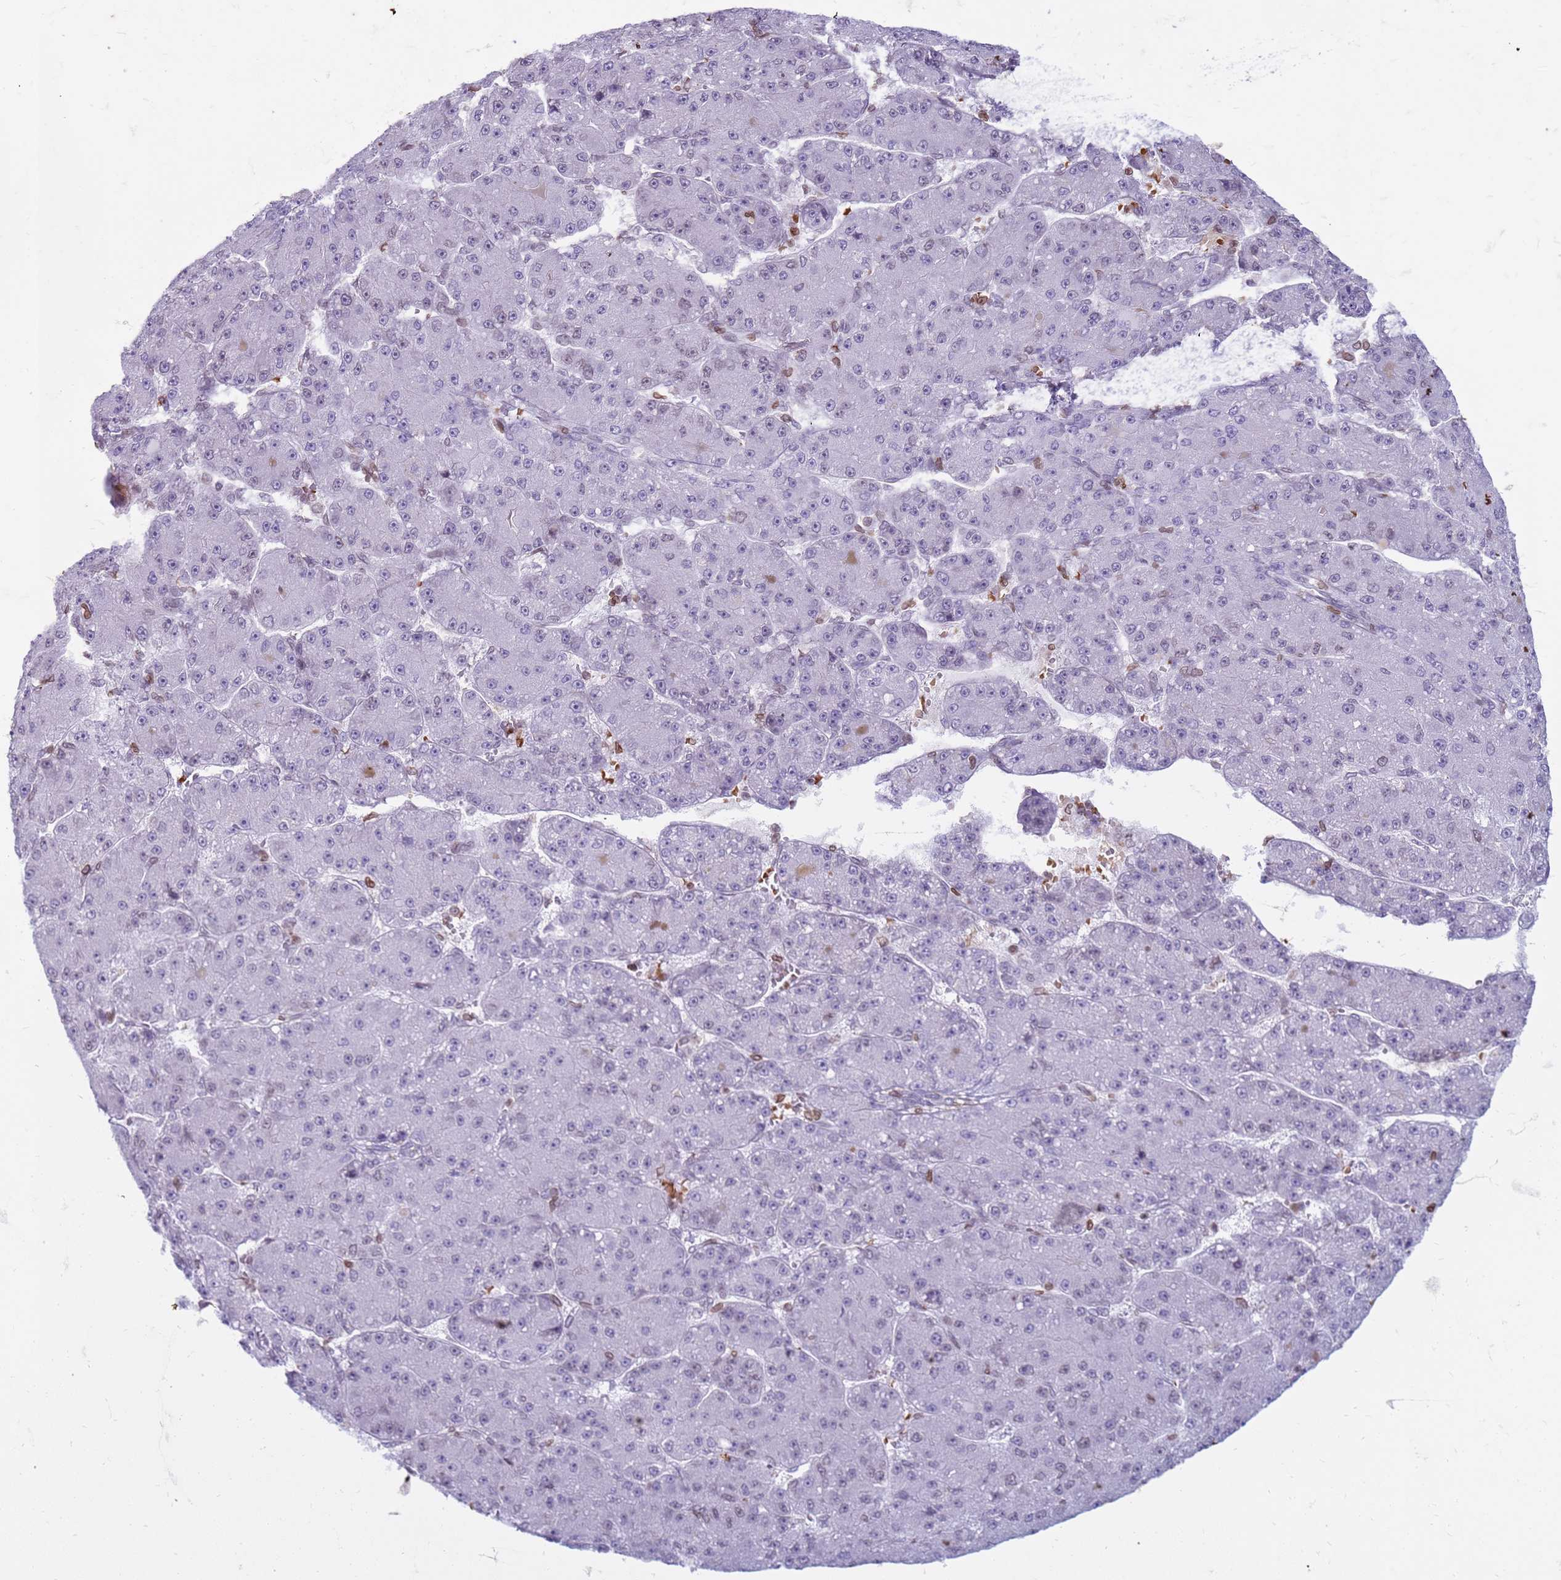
{"staining": {"intensity": "negative", "quantity": "none", "location": "none"}, "tissue": "liver cancer", "cell_type": "Tumor cells", "image_type": "cancer", "snomed": [{"axis": "morphology", "description": "Carcinoma, Hepatocellular, NOS"}, {"axis": "topography", "description": "Liver"}], "caption": "This is a histopathology image of immunohistochemistry staining of liver cancer, which shows no positivity in tumor cells.", "gene": "METTL25B", "patient": {"sex": "male", "age": 67}}